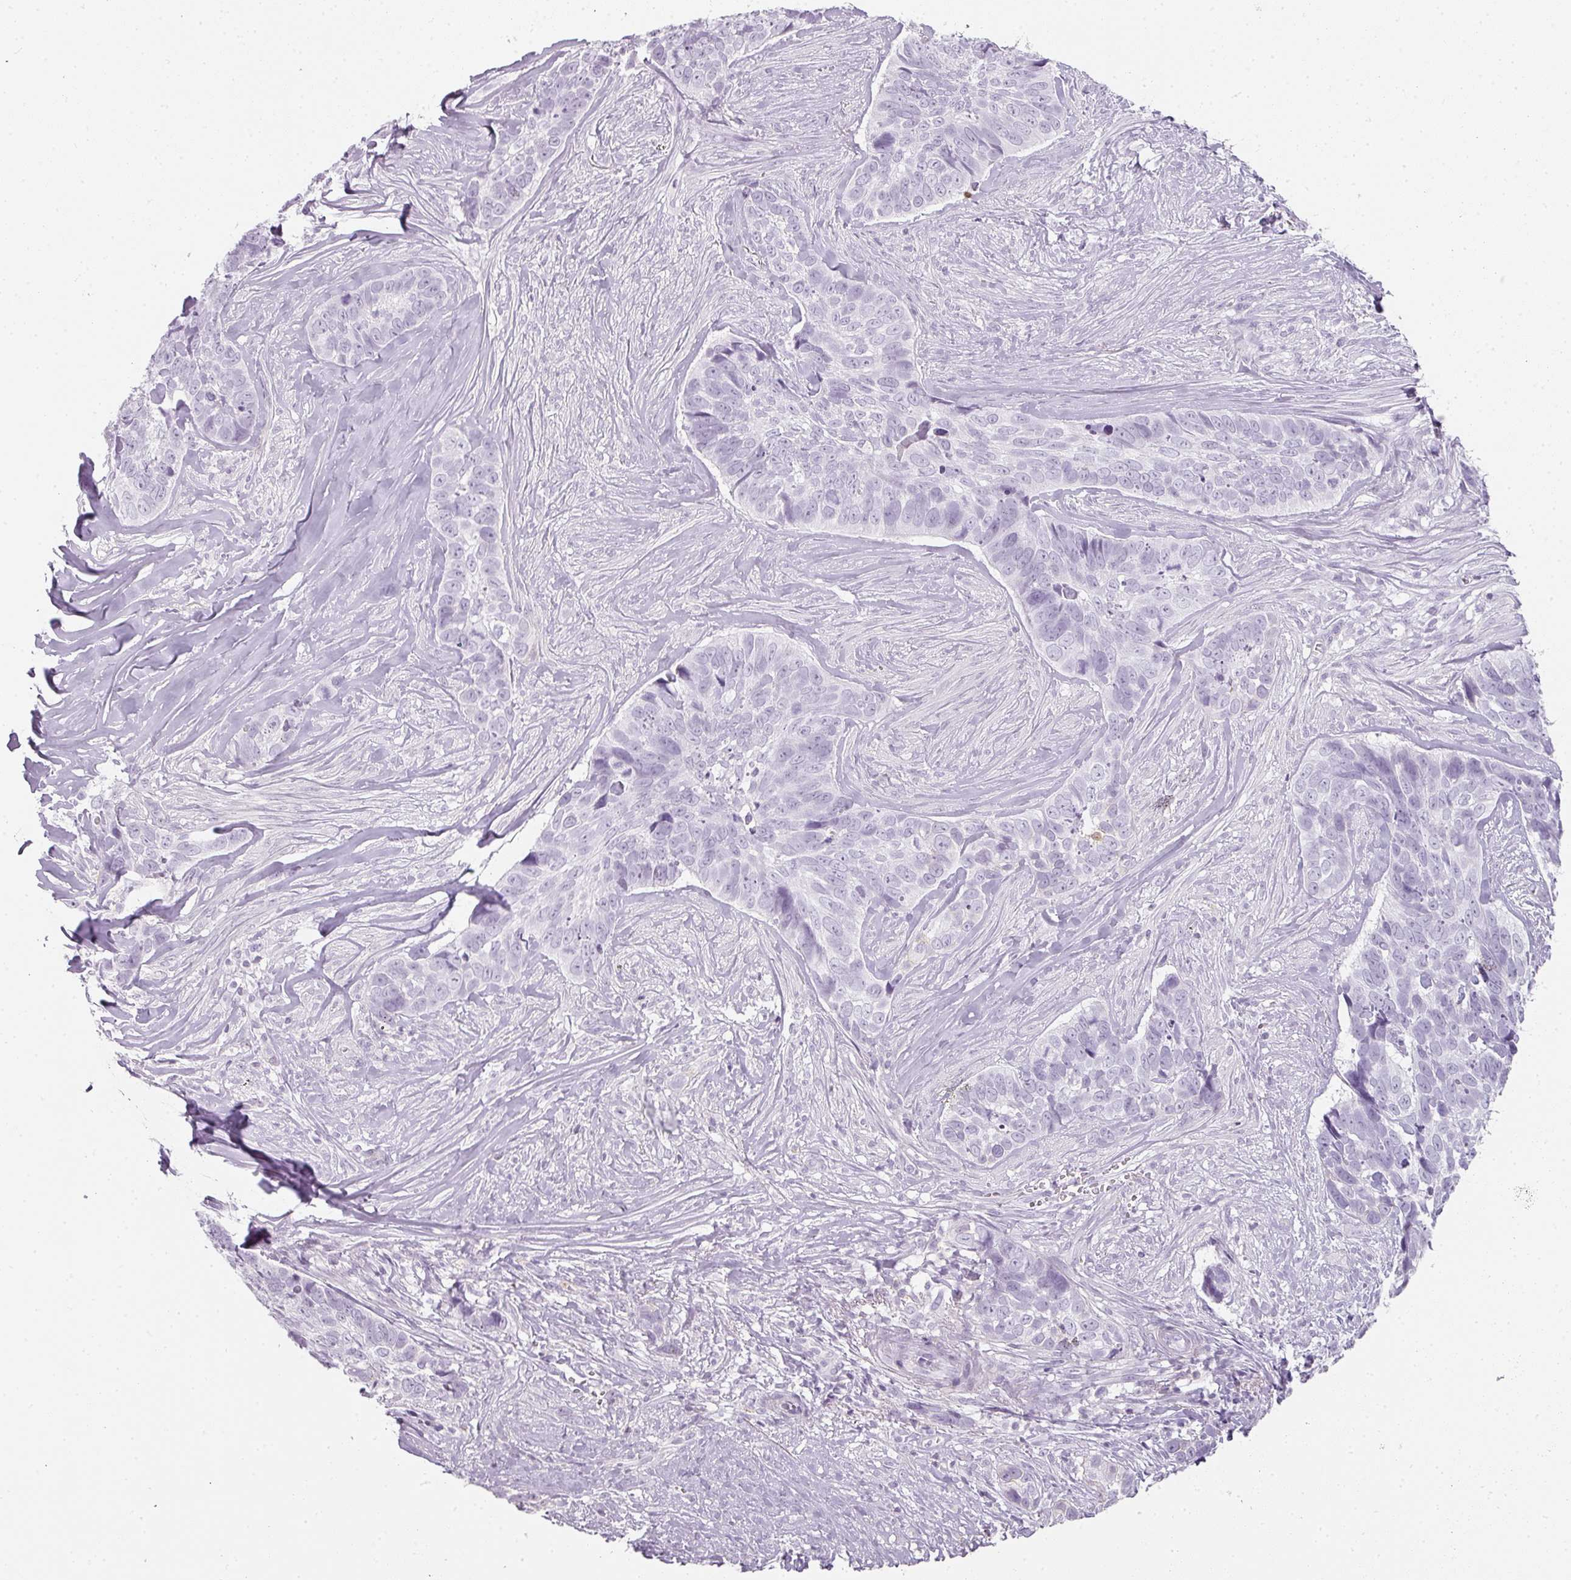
{"staining": {"intensity": "negative", "quantity": "none", "location": "none"}, "tissue": "skin cancer", "cell_type": "Tumor cells", "image_type": "cancer", "snomed": [{"axis": "morphology", "description": "Basal cell carcinoma"}, {"axis": "topography", "description": "Skin"}], "caption": "Photomicrograph shows no protein expression in tumor cells of skin cancer (basal cell carcinoma) tissue.", "gene": "TMEM42", "patient": {"sex": "female", "age": 82}}